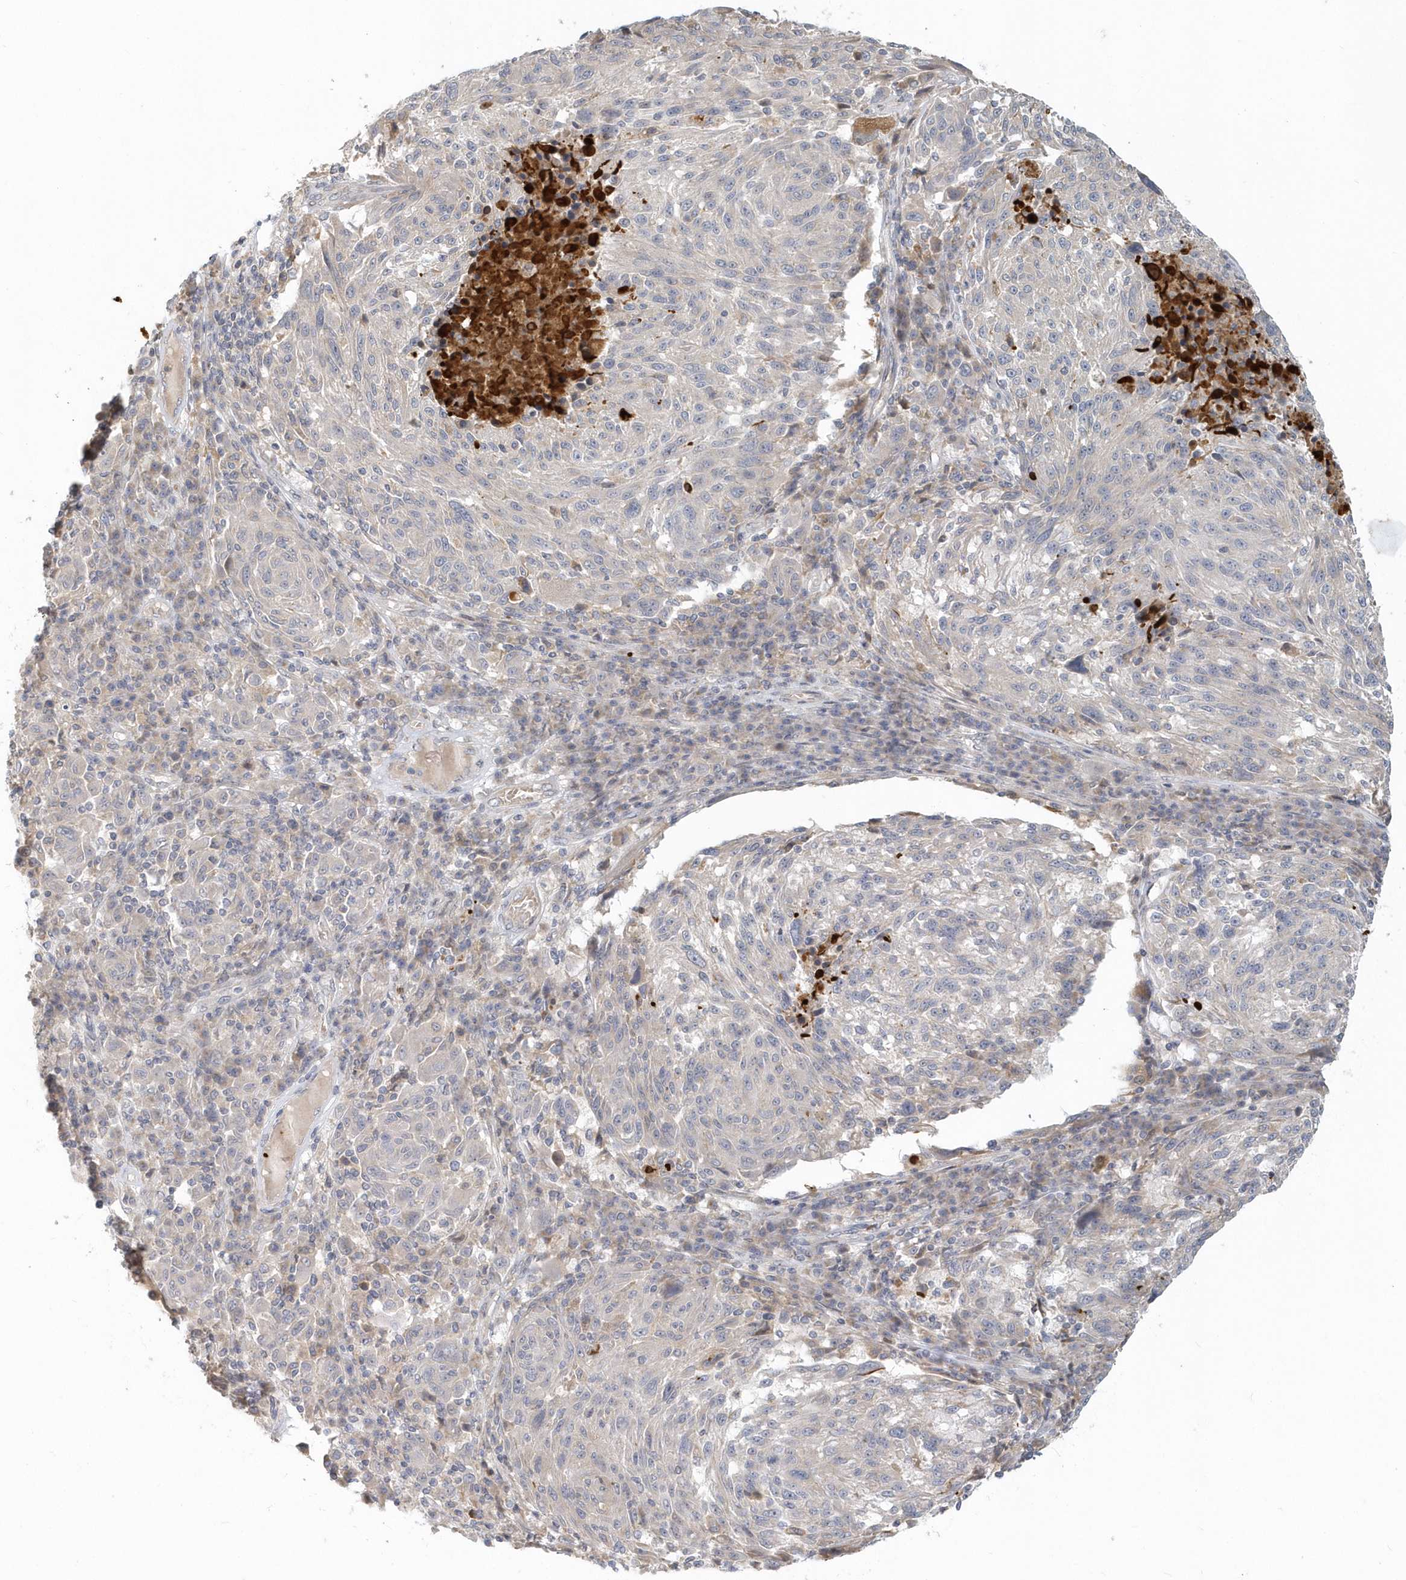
{"staining": {"intensity": "negative", "quantity": "none", "location": "none"}, "tissue": "melanoma", "cell_type": "Tumor cells", "image_type": "cancer", "snomed": [{"axis": "morphology", "description": "Malignant melanoma, NOS"}, {"axis": "topography", "description": "Skin"}], "caption": "Tumor cells show no significant expression in malignant melanoma.", "gene": "NAPB", "patient": {"sex": "male", "age": 53}}